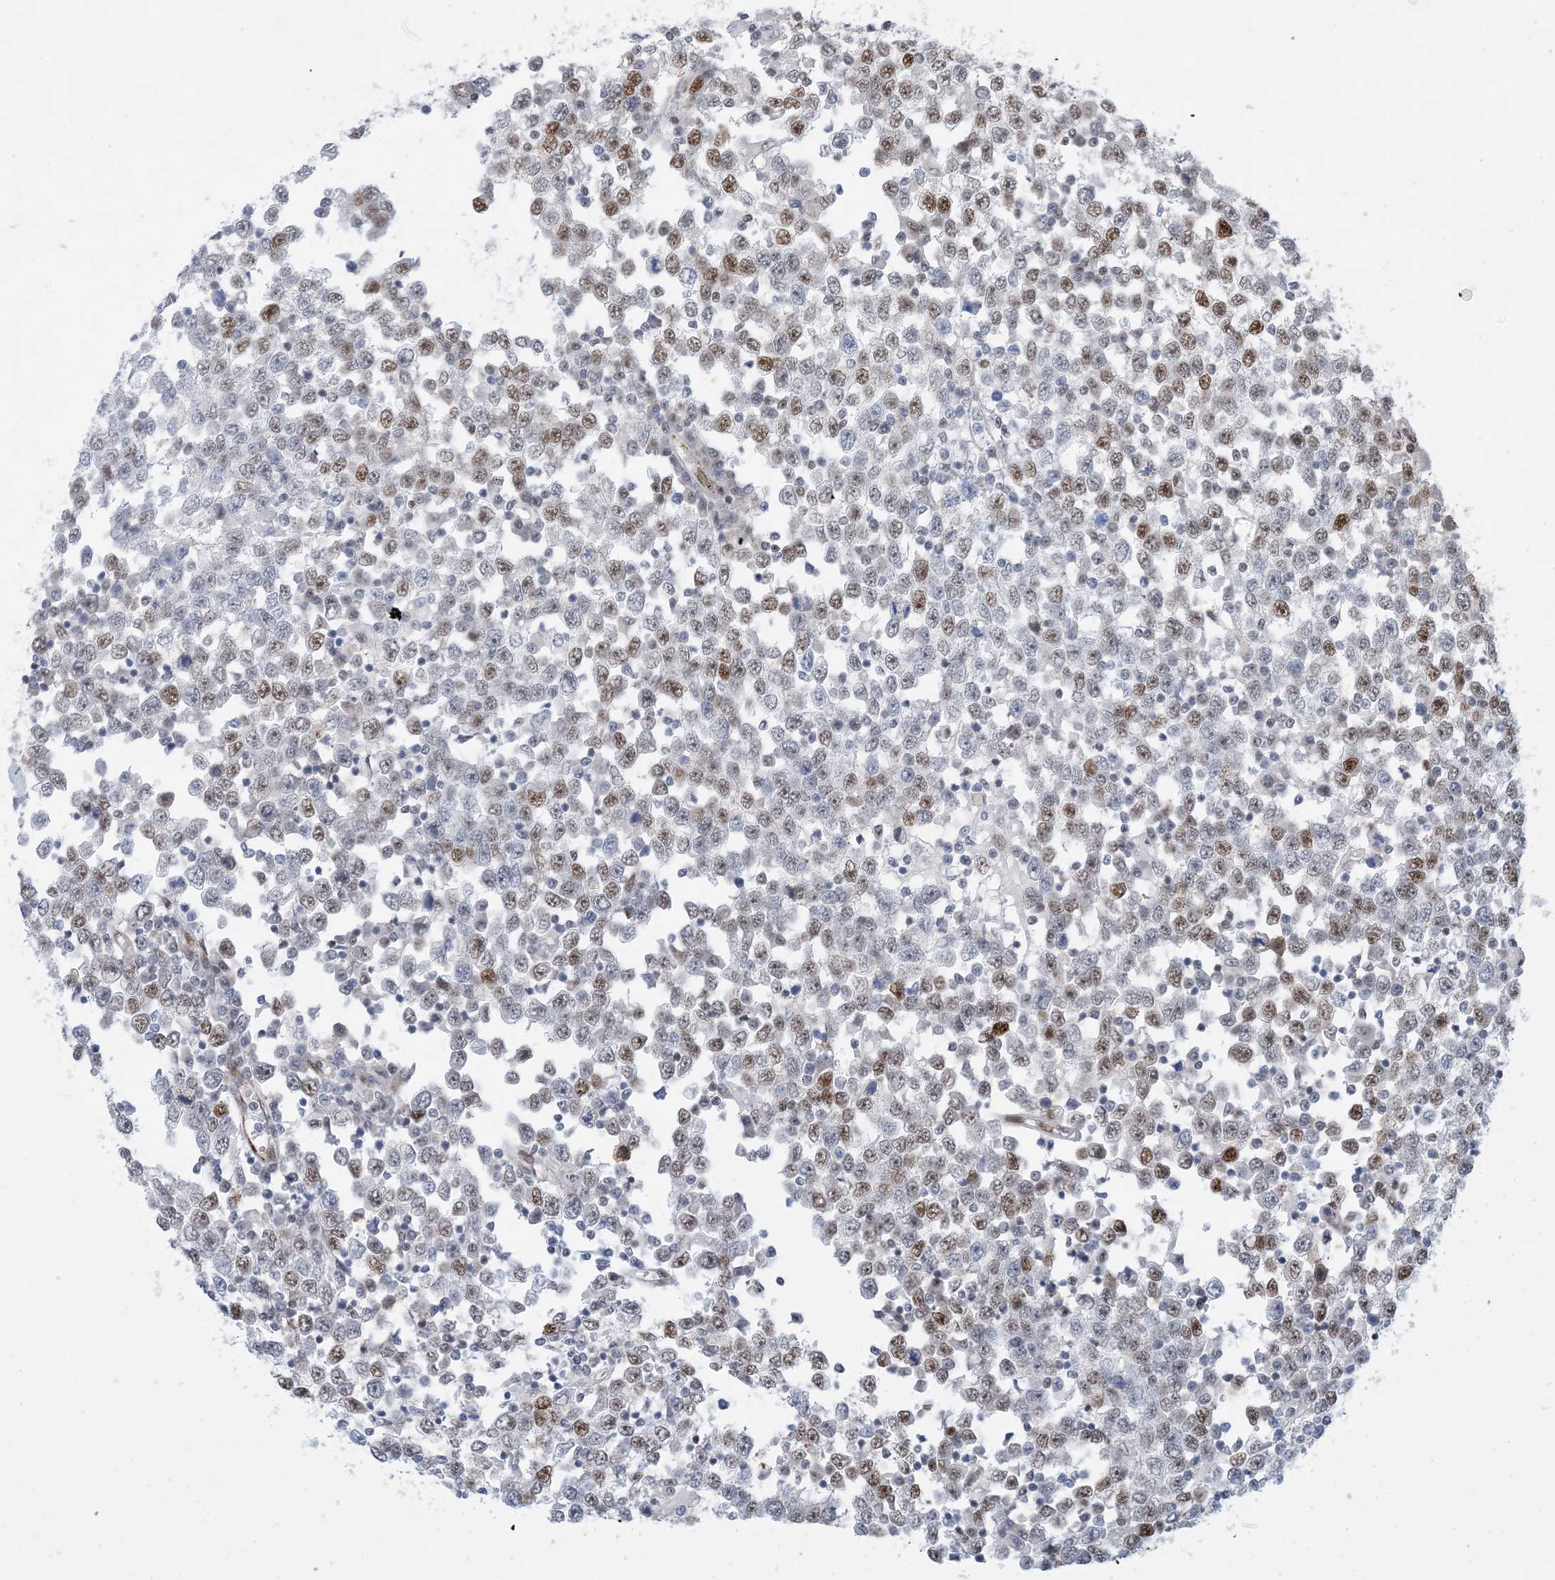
{"staining": {"intensity": "moderate", "quantity": "25%-75%", "location": "nuclear"}, "tissue": "testis cancer", "cell_type": "Tumor cells", "image_type": "cancer", "snomed": [{"axis": "morphology", "description": "Seminoma, NOS"}, {"axis": "topography", "description": "Testis"}], "caption": "DAB immunohistochemical staining of testis cancer shows moderate nuclear protein staining in about 25%-75% of tumor cells.", "gene": "TSPYL1", "patient": {"sex": "male", "age": 65}}